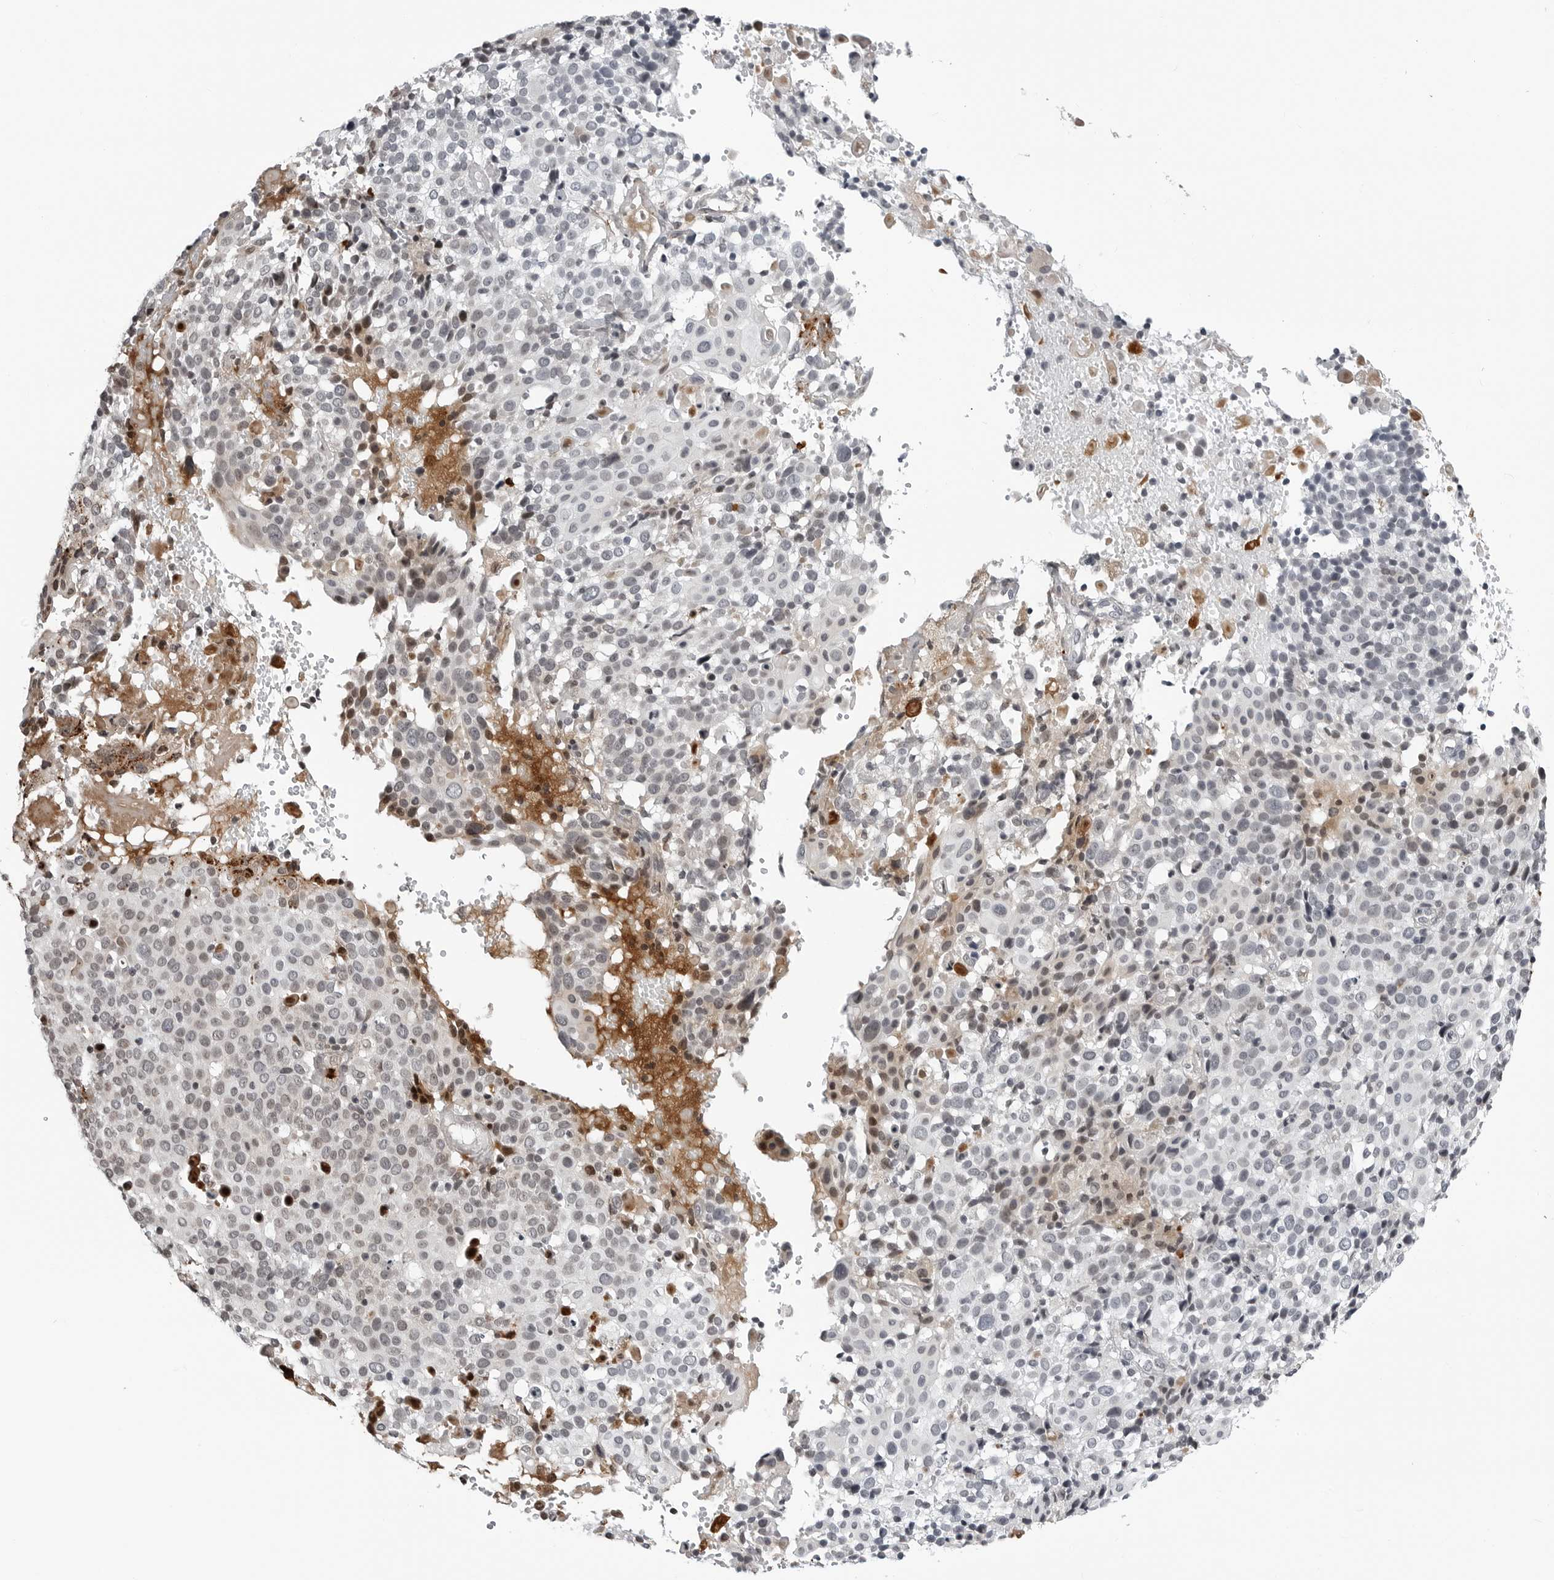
{"staining": {"intensity": "negative", "quantity": "none", "location": "none"}, "tissue": "cervical cancer", "cell_type": "Tumor cells", "image_type": "cancer", "snomed": [{"axis": "morphology", "description": "Squamous cell carcinoma, NOS"}, {"axis": "topography", "description": "Cervix"}], "caption": "This photomicrograph is of cervical cancer stained with immunohistochemistry to label a protein in brown with the nuclei are counter-stained blue. There is no staining in tumor cells.", "gene": "CXCR5", "patient": {"sex": "female", "age": 74}}